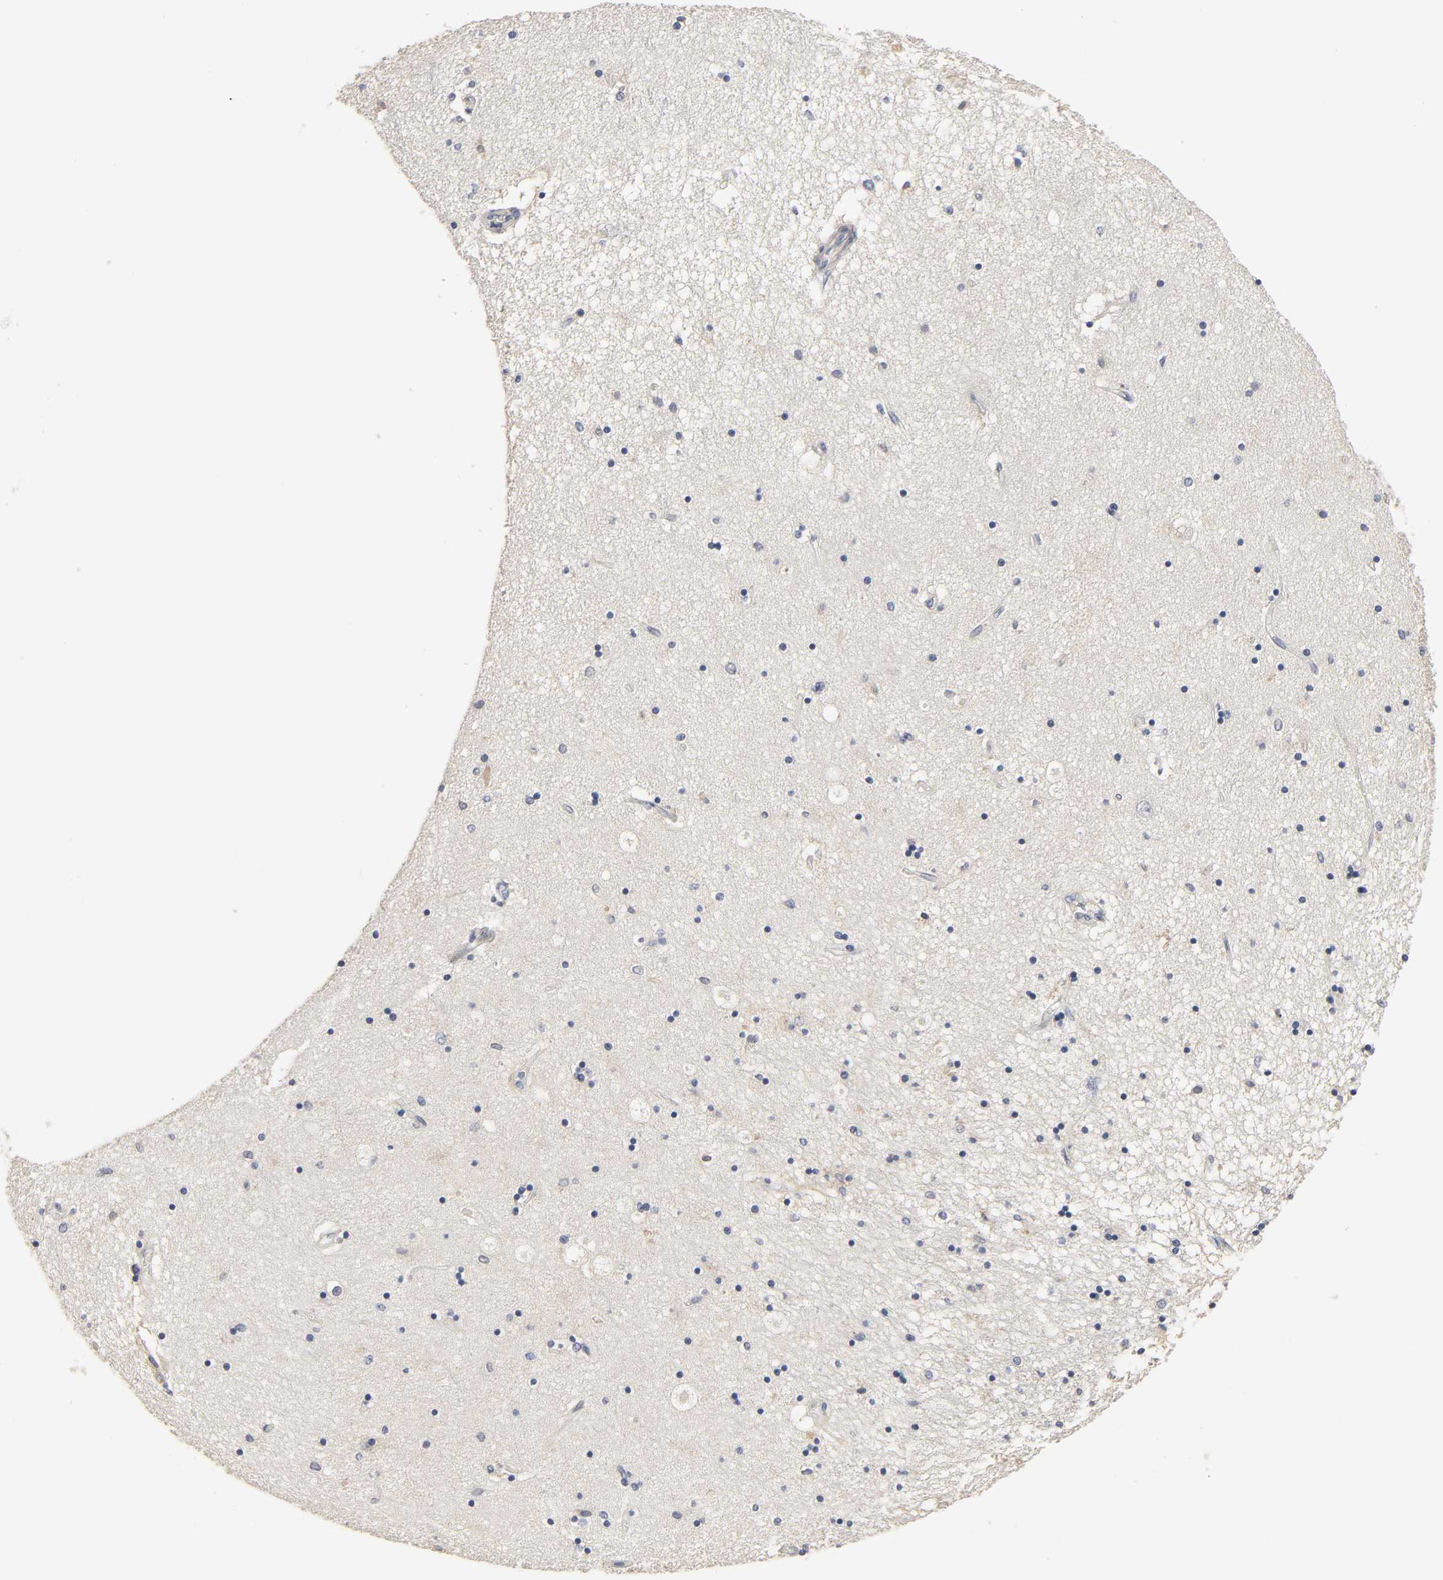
{"staining": {"intensity": "negative", "quantity": "none", "location": "none"}, "tissue": "hippocampus", "cell_type": "Glial cells", "image_type": "normal", "snomed": [{"axis": "morphology", "description": "Normal tissue, NOS"}, {"axis": "topography", "description": "Hippocampus"}], "caption": "DAB immunohistochemical staining of unremarkable human hippocampus reveals no significant positivity in glial cells. (Stains: DAB (3,3'-diaminobenzidine) immunohistochemistry (IHC) with hematoxylin counter stain, Microscopy: brightfield microscopy at high magnification).", "gene": "HDLBP", "patient": {"sex": "female", "age": 54}}